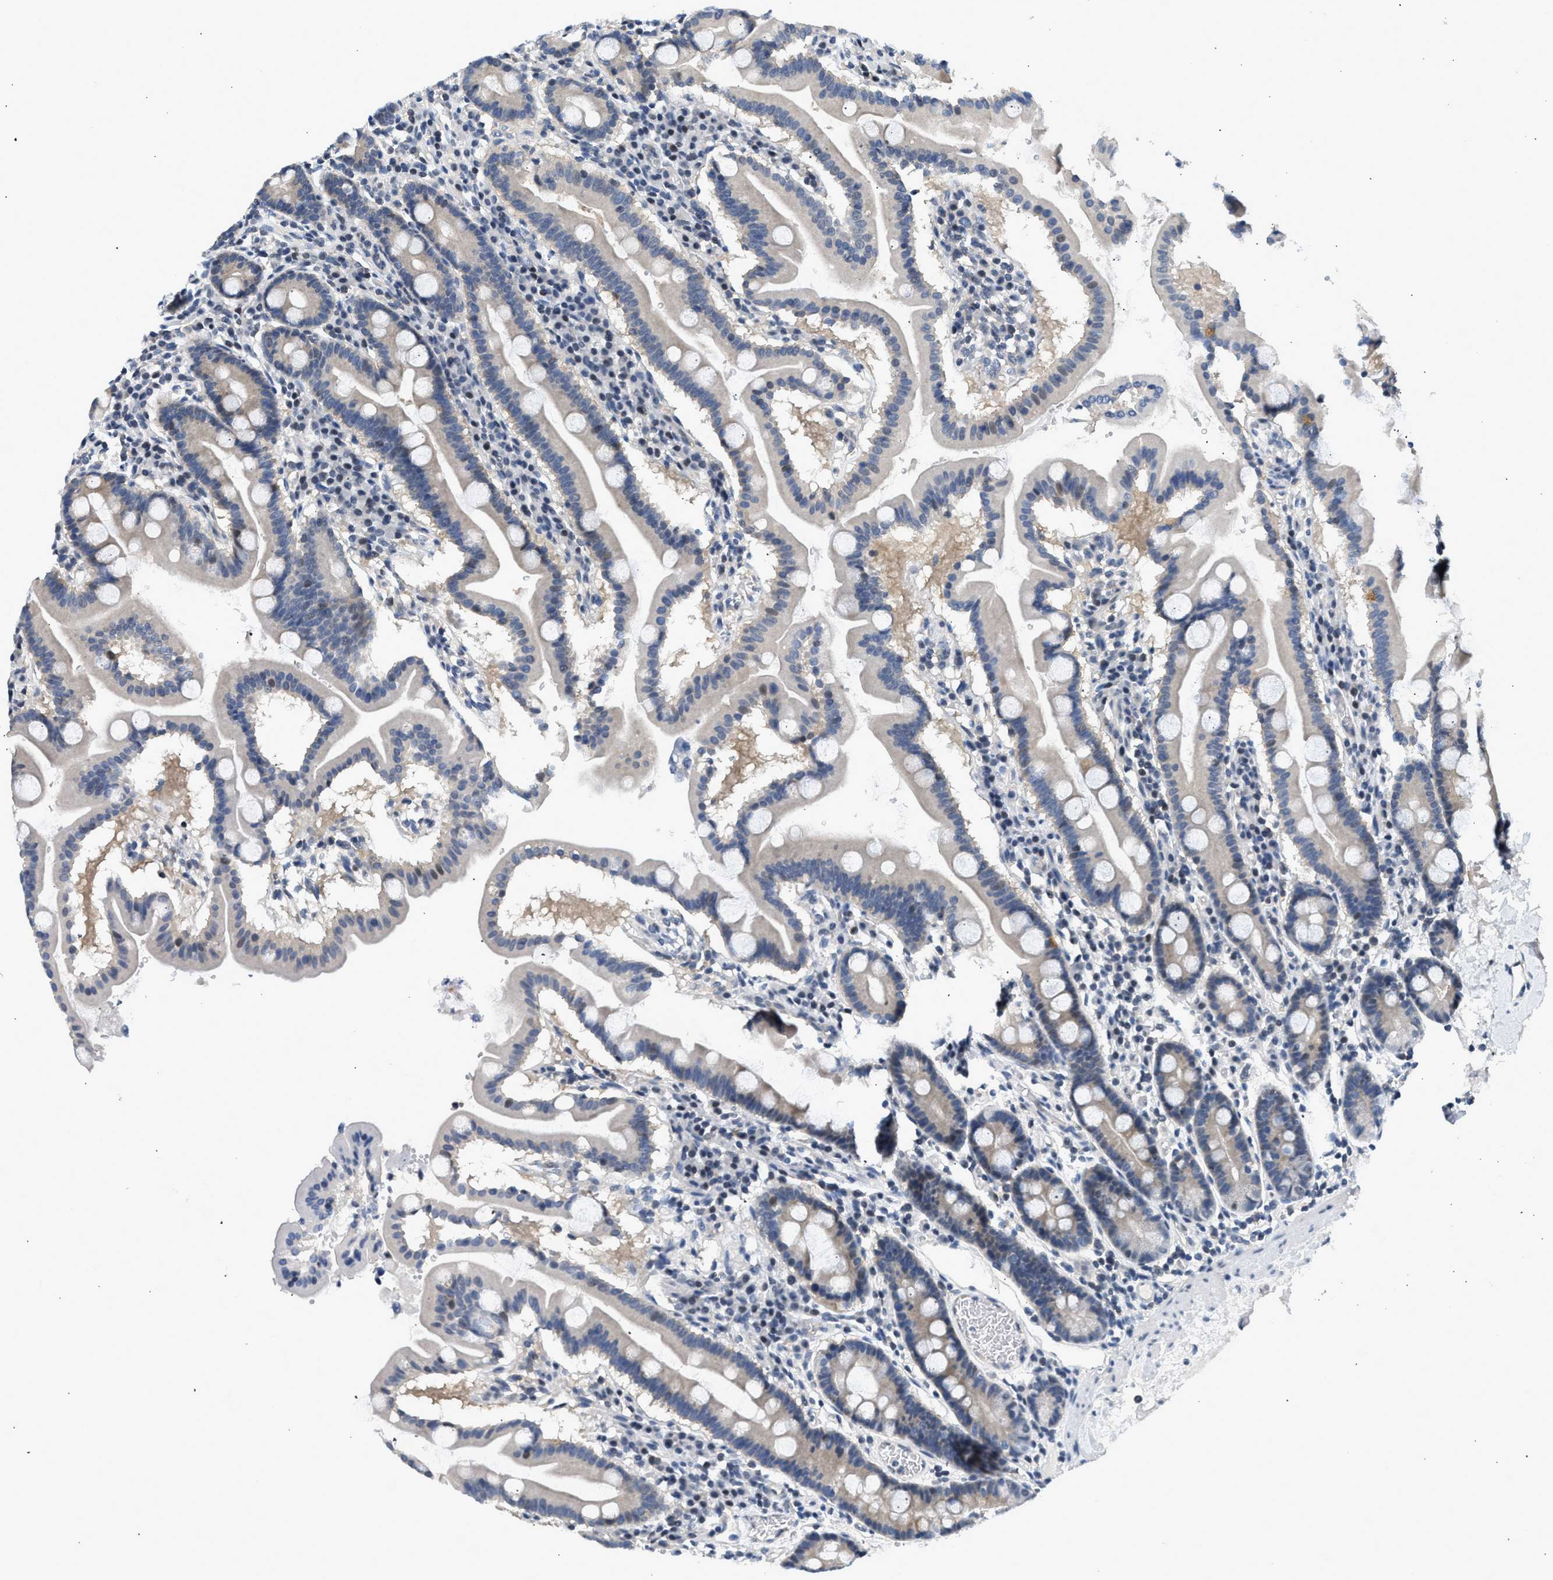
{"staining": {"intensity": "moderate", "quantity": "<25%", "location": "cytoplasmic/membranous,nuclear"}, "tissue": "duodenum", "cell_type": "Glandular cells", "image_type": "normal", "snomed": [{"axis": "morphology", "description": "Normal tissue, NOS"}, {"axis": "topography", "description": "Duodenum"}], "caption": "Normal duodenum shows moderate cytoplasmic/membranous,nuclear positivity in approximately <25% of glandular cells, visualized by immunohistochemistry.", "gene": "OLIG3", "patient": {"sex": "male", "age": 50}}